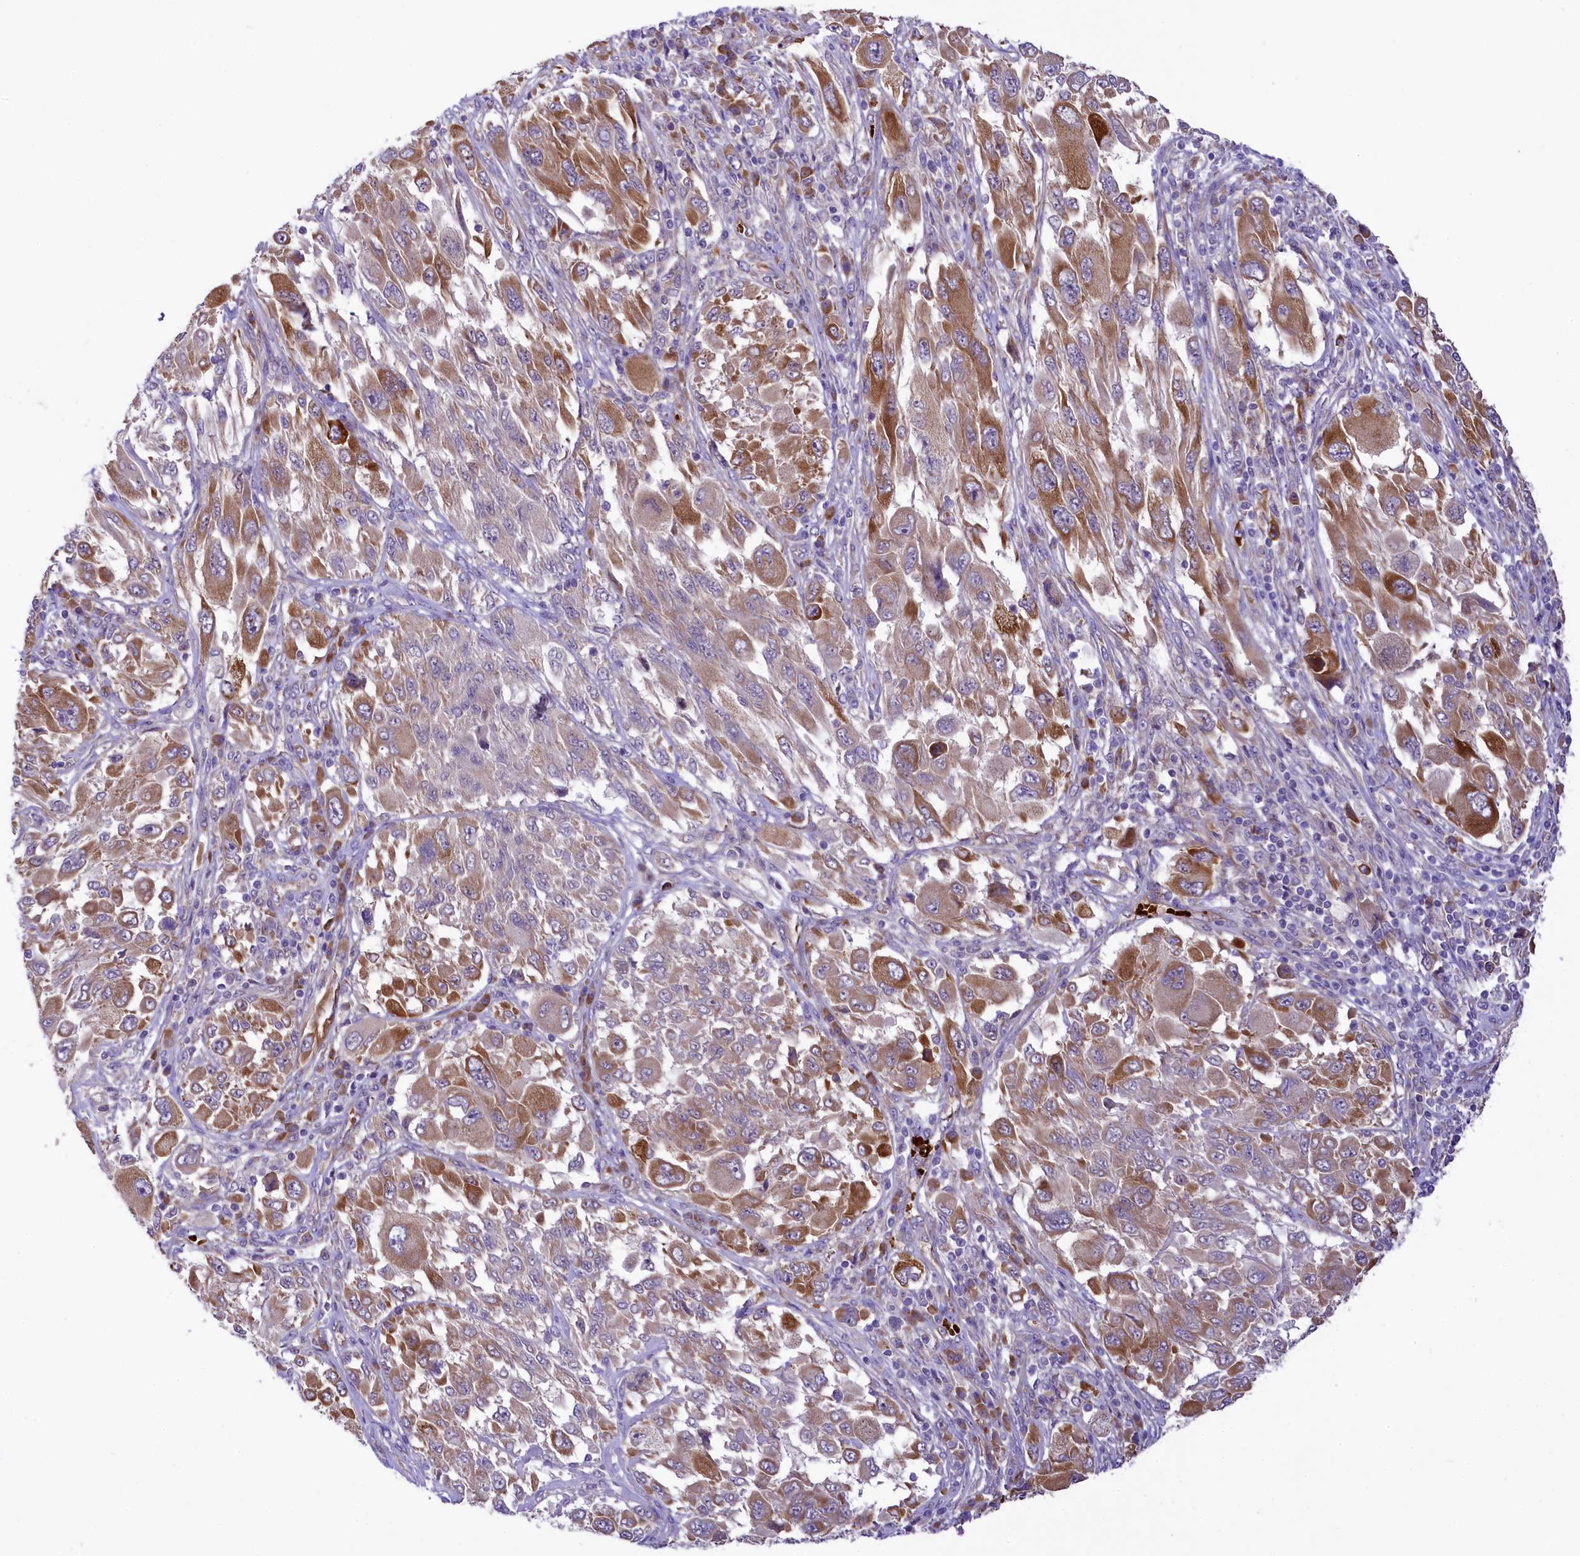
{"staining": {"intensity": "moderate", "quantity": "25%-75%", "location": "cytoplasmic/membranous"}, "tissue": "melanoma", "cell_type": "Tumor cells", "image_type": "cancer", "snomed": [{"axis": "morphology", "description": "Malignant melanoma, NOS"}, {"axis": "topography", "description": "Skin"}], "caption": "This image shows IHC staining of human melanoma, with medium moderate cytoplasmic/membranous staining in about 25%-75% of tumor cells.", "gene": "LARP4", "patient": {"sex": "female", "age": 91}}